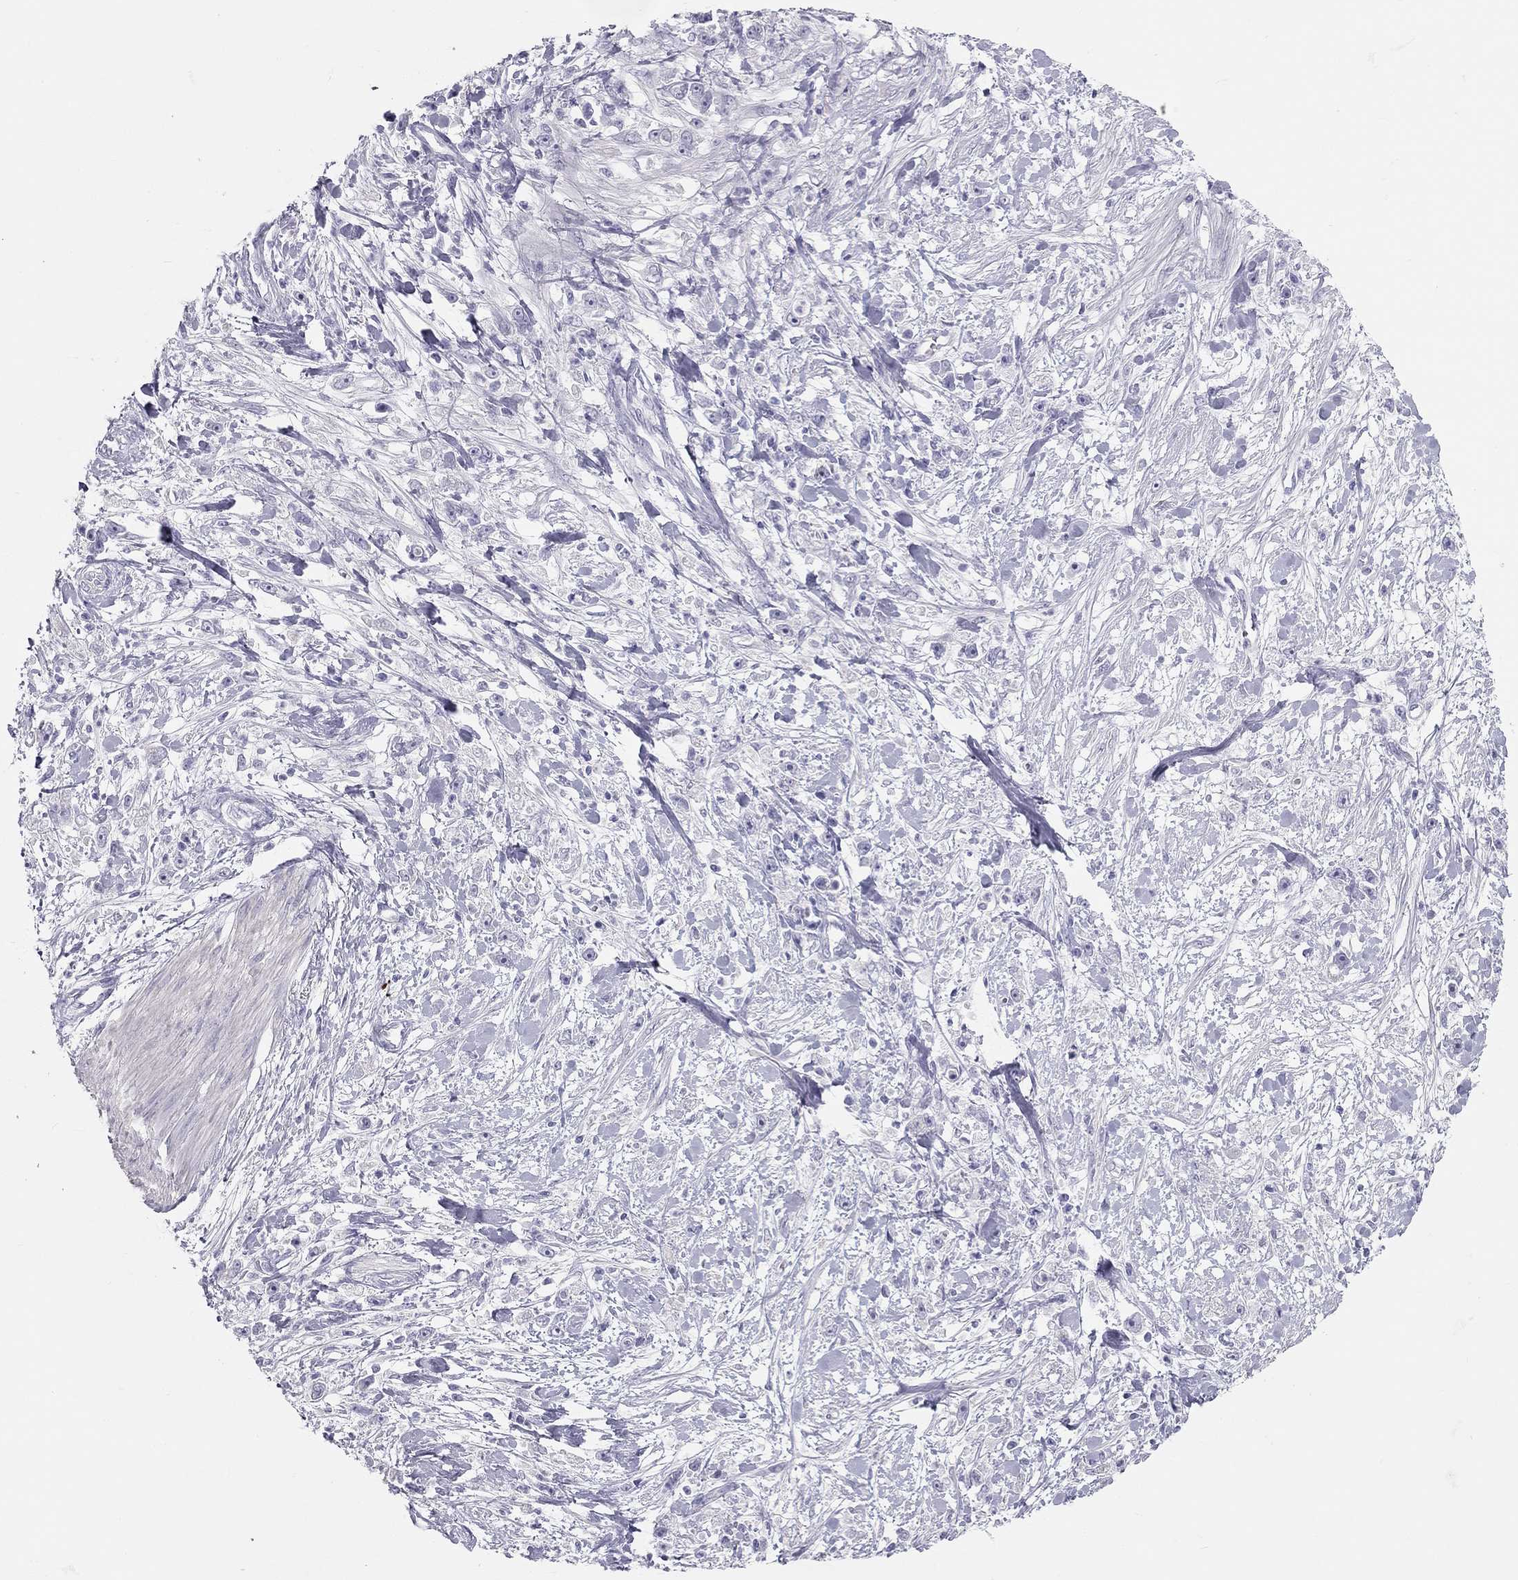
{"staining": {"intensity": "negative", "quantity": "none", "location": "none"}, "tissue": "stomach cancer", "cell_type": "Tumor cells", "image_type": "cancer", "snomed": [{"axis": "morphology", "description": "Adenocarcinoma, NOS"}, {"axis": "topography", "description": "Stomach"}], "caption": "A micrograph of adenocarcinoma (stomach) stained for a protein demonstrates no brown staining in tumor cells.", "gene": "SPATA12", "patient": {"sex": "female", "age": 59}}